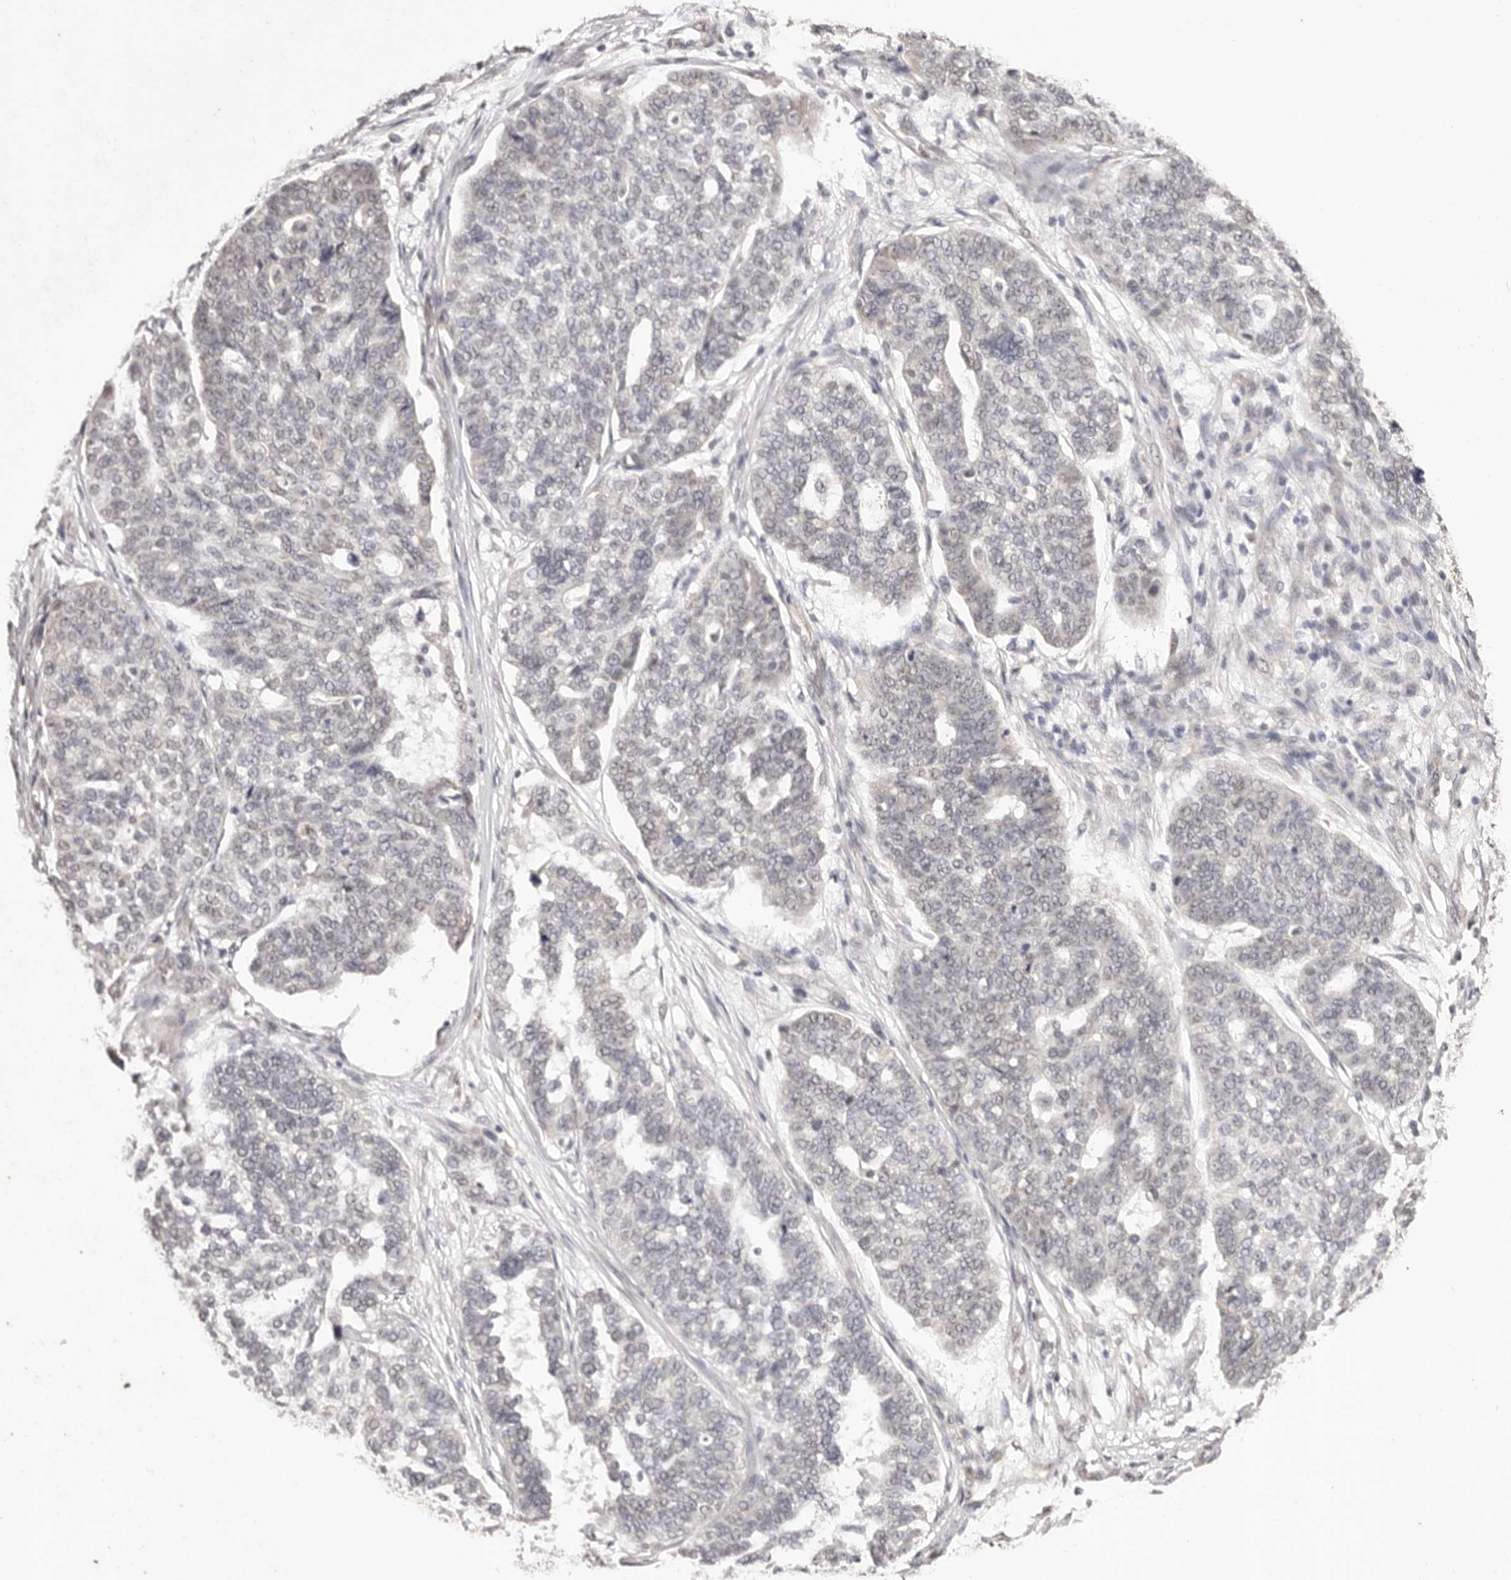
{"staining": {"intensity": "weak", "quantity": "<25%", "location": "nuclear"}, "tissue": "ovarian cancer", "cell_type": "Tumor cells", "image_type": "cancer", "snomed": [{"axis": "morphology", "description": "Cystadenocarcinoma, serous, NOS"}, {"axis": "topography", "description": "Ovary"}], "caption": "This is a image of immunohistochemistry staining of ovarian serous cystadenocarcinoma, which shows no expression in tumor cells.", "gene": "RPS6KA5", "patient": {"sex": "female", "age": 59}}